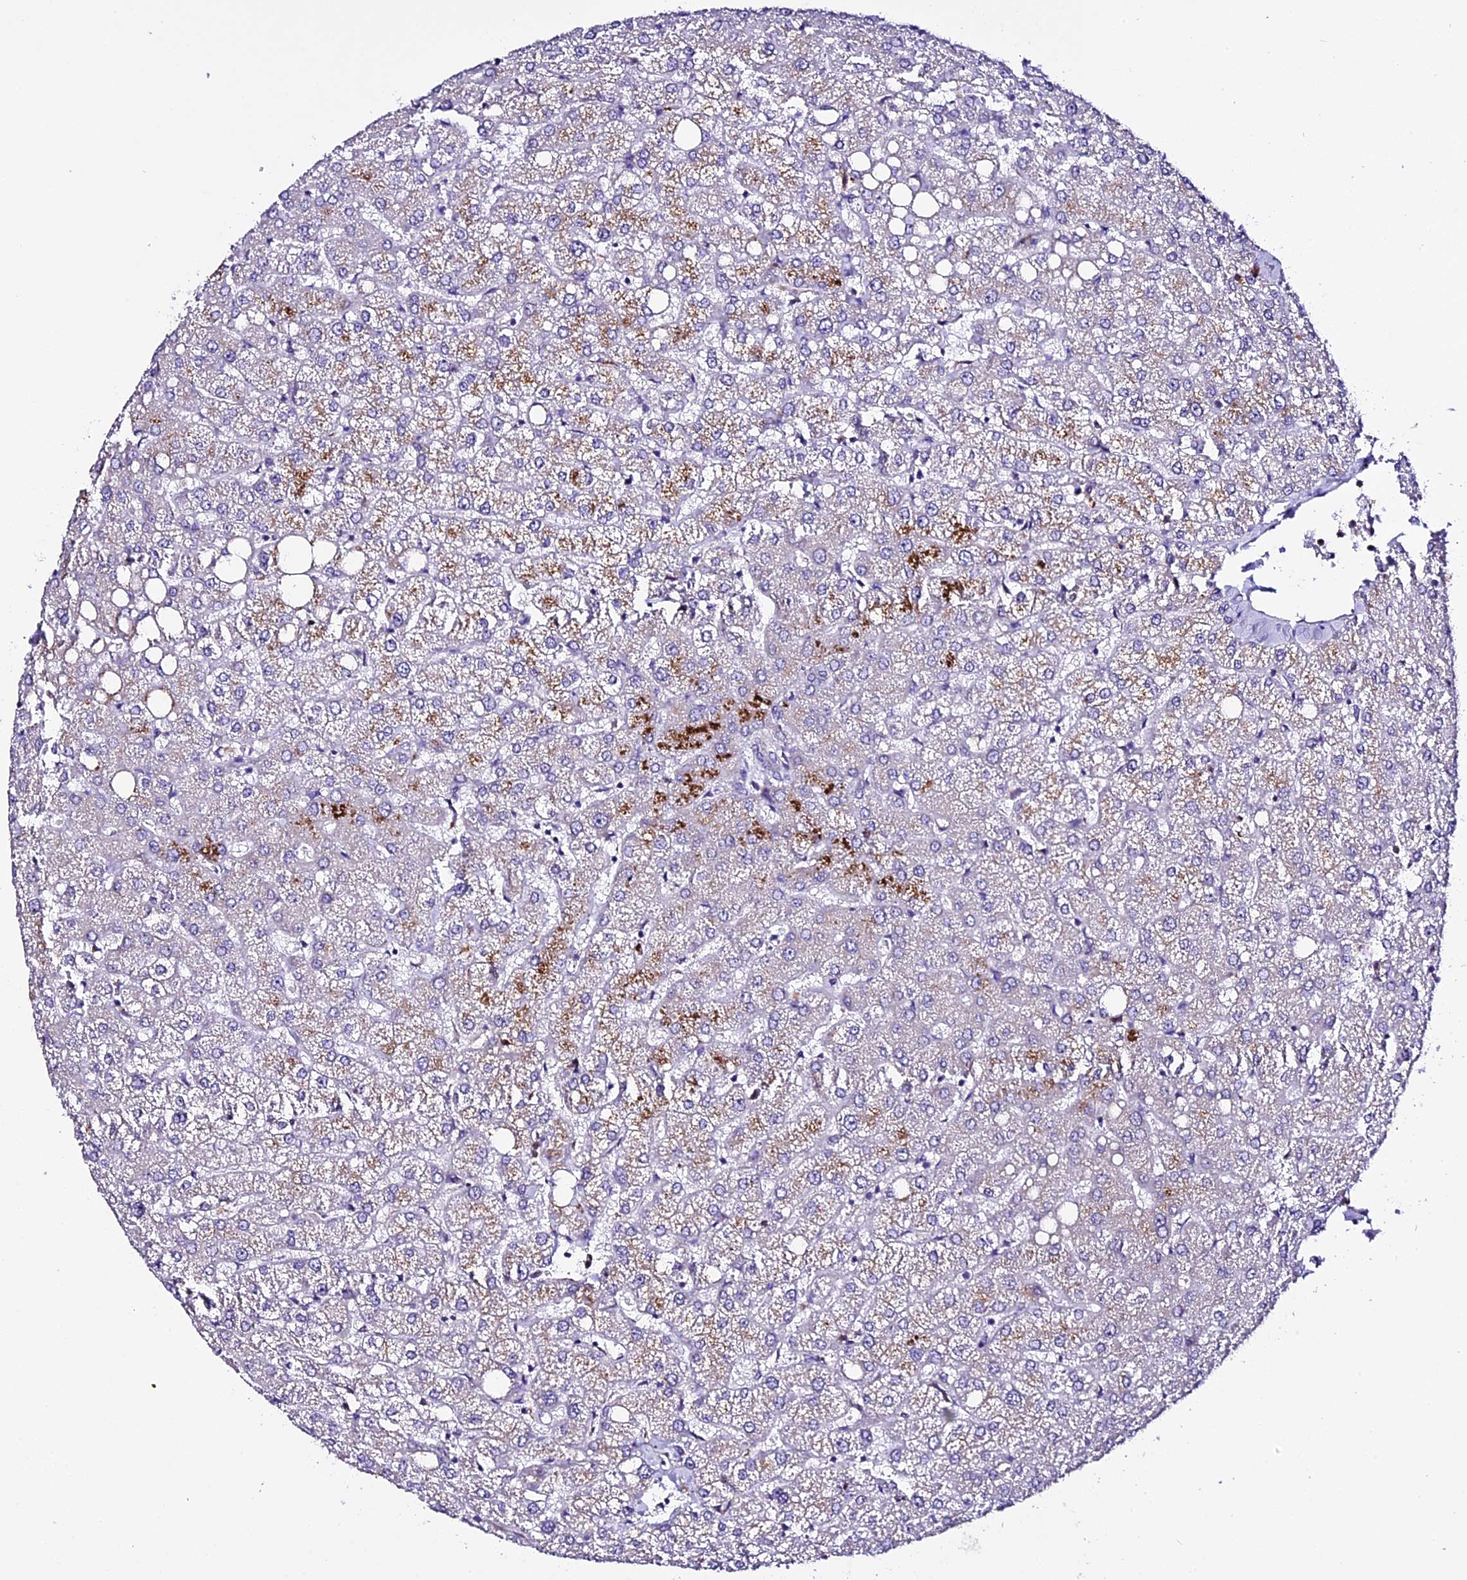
{"staining": {"intensity": "negative", "quantity": "none", "location": "none"}, "tissue": "liver", "cell_type": "Hepatocytes", "image_type": "normal", "snomed": [{"axis": "morphology", "description": "Normal tissue, NOS"}, {"axis": "topography", "description": "Liver"}], "caption": "DAB immunohistochemical staining of normal liver exhibits no significant expression in hepatocytes.", "gene": "NOD2", "patient": {"sex": "female", "age": 54}}